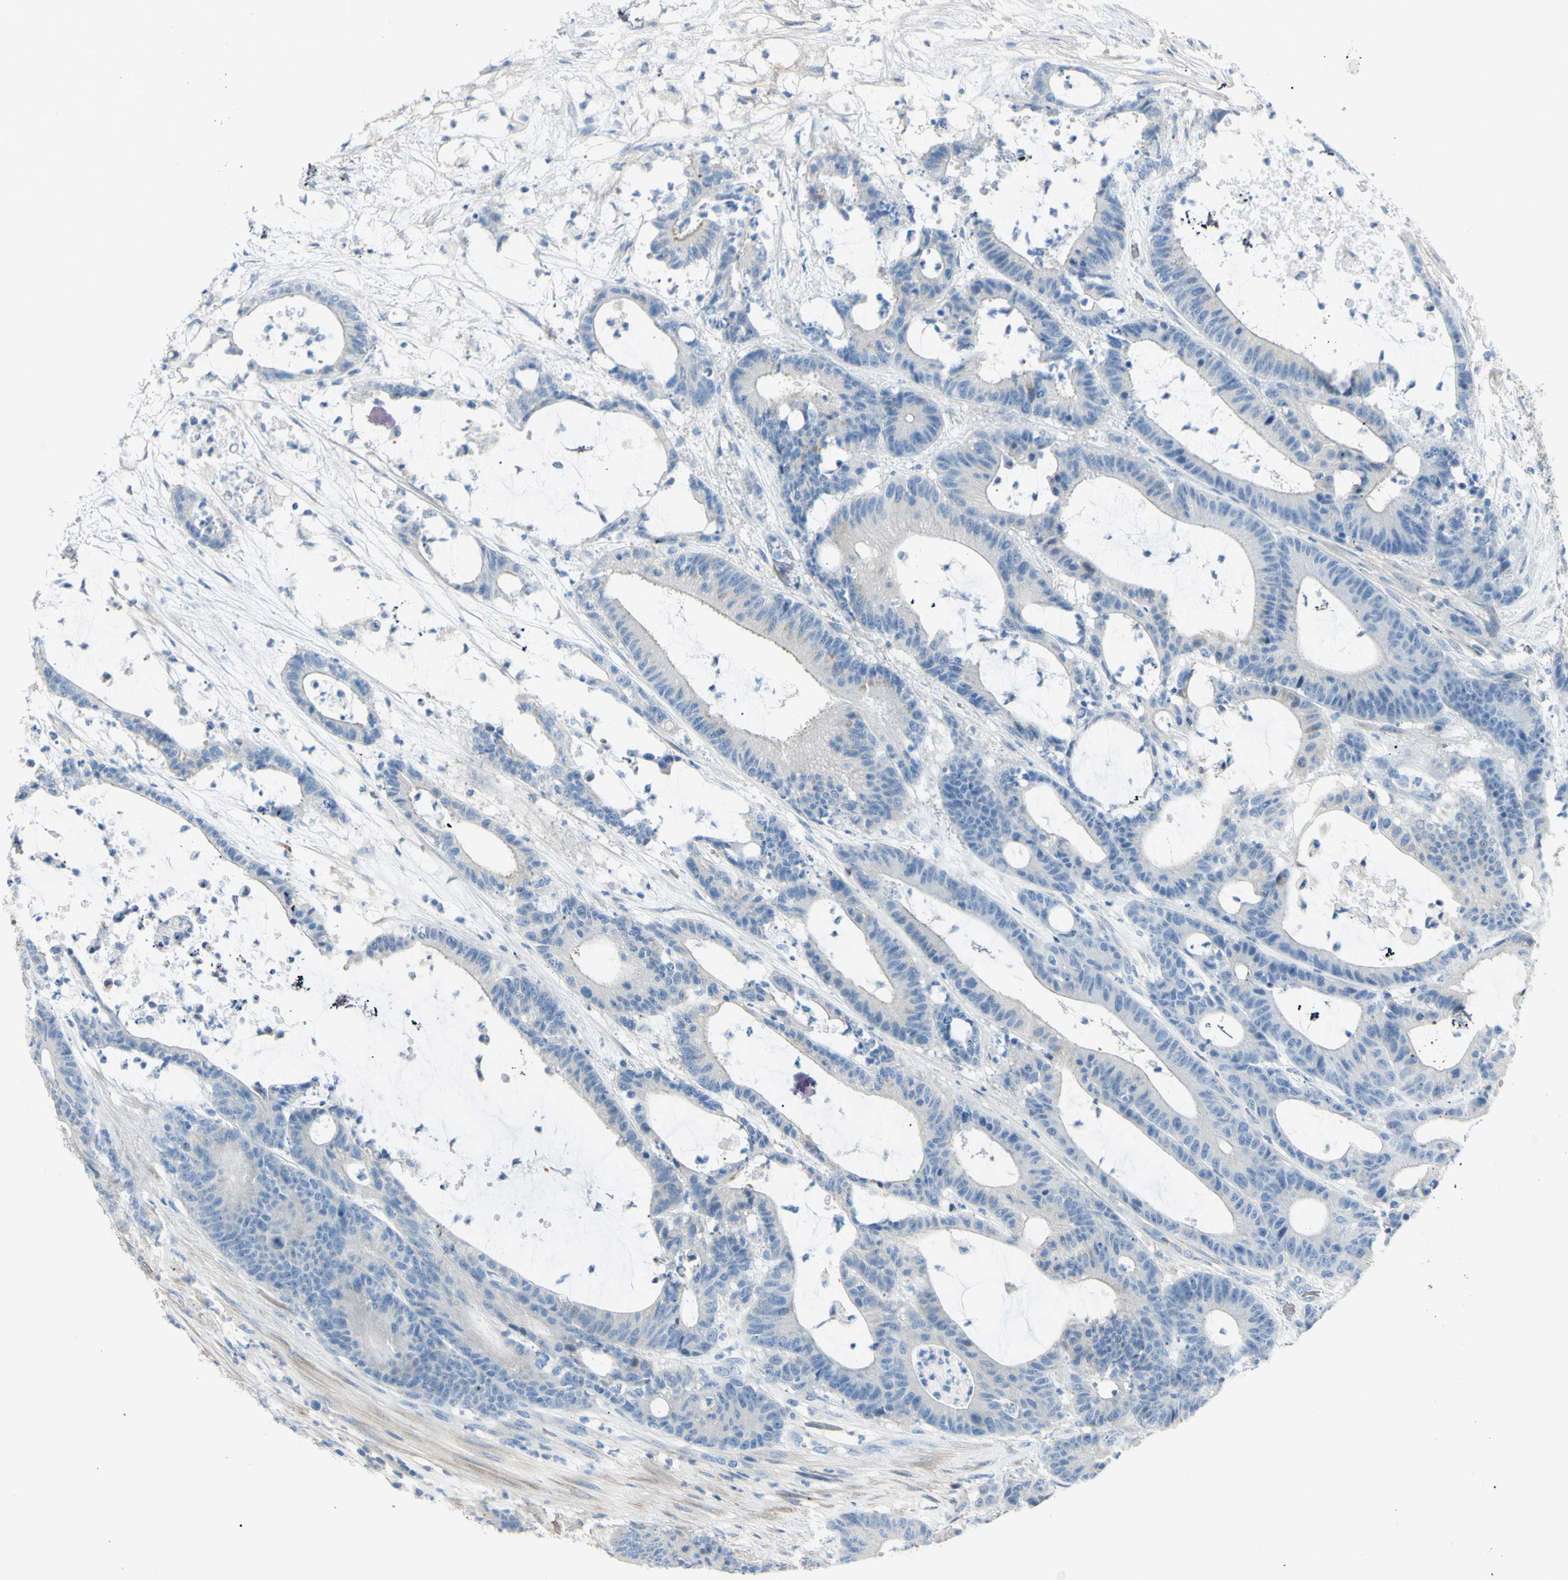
{"staining": {"intensity": "negative", "quantity": "none", "location": "none"}, "tissue": "colorectal cancer", "cell_type": "Tumor cells", "image_type": "cancer", "snomed": [{"axis": "morphology", "description": "Adenocarcinoma, NOS"}, {"axis": "topography", "description": "Colon"}], "caption": "DAB immunohistochemical staining of adenocarcinoma (colorectal) exhibits no significant expression in tumor cells. Nuclei are stained in blue.", "gene": "NCBP2L", "patient": {"sex": "female", "age": 84}}